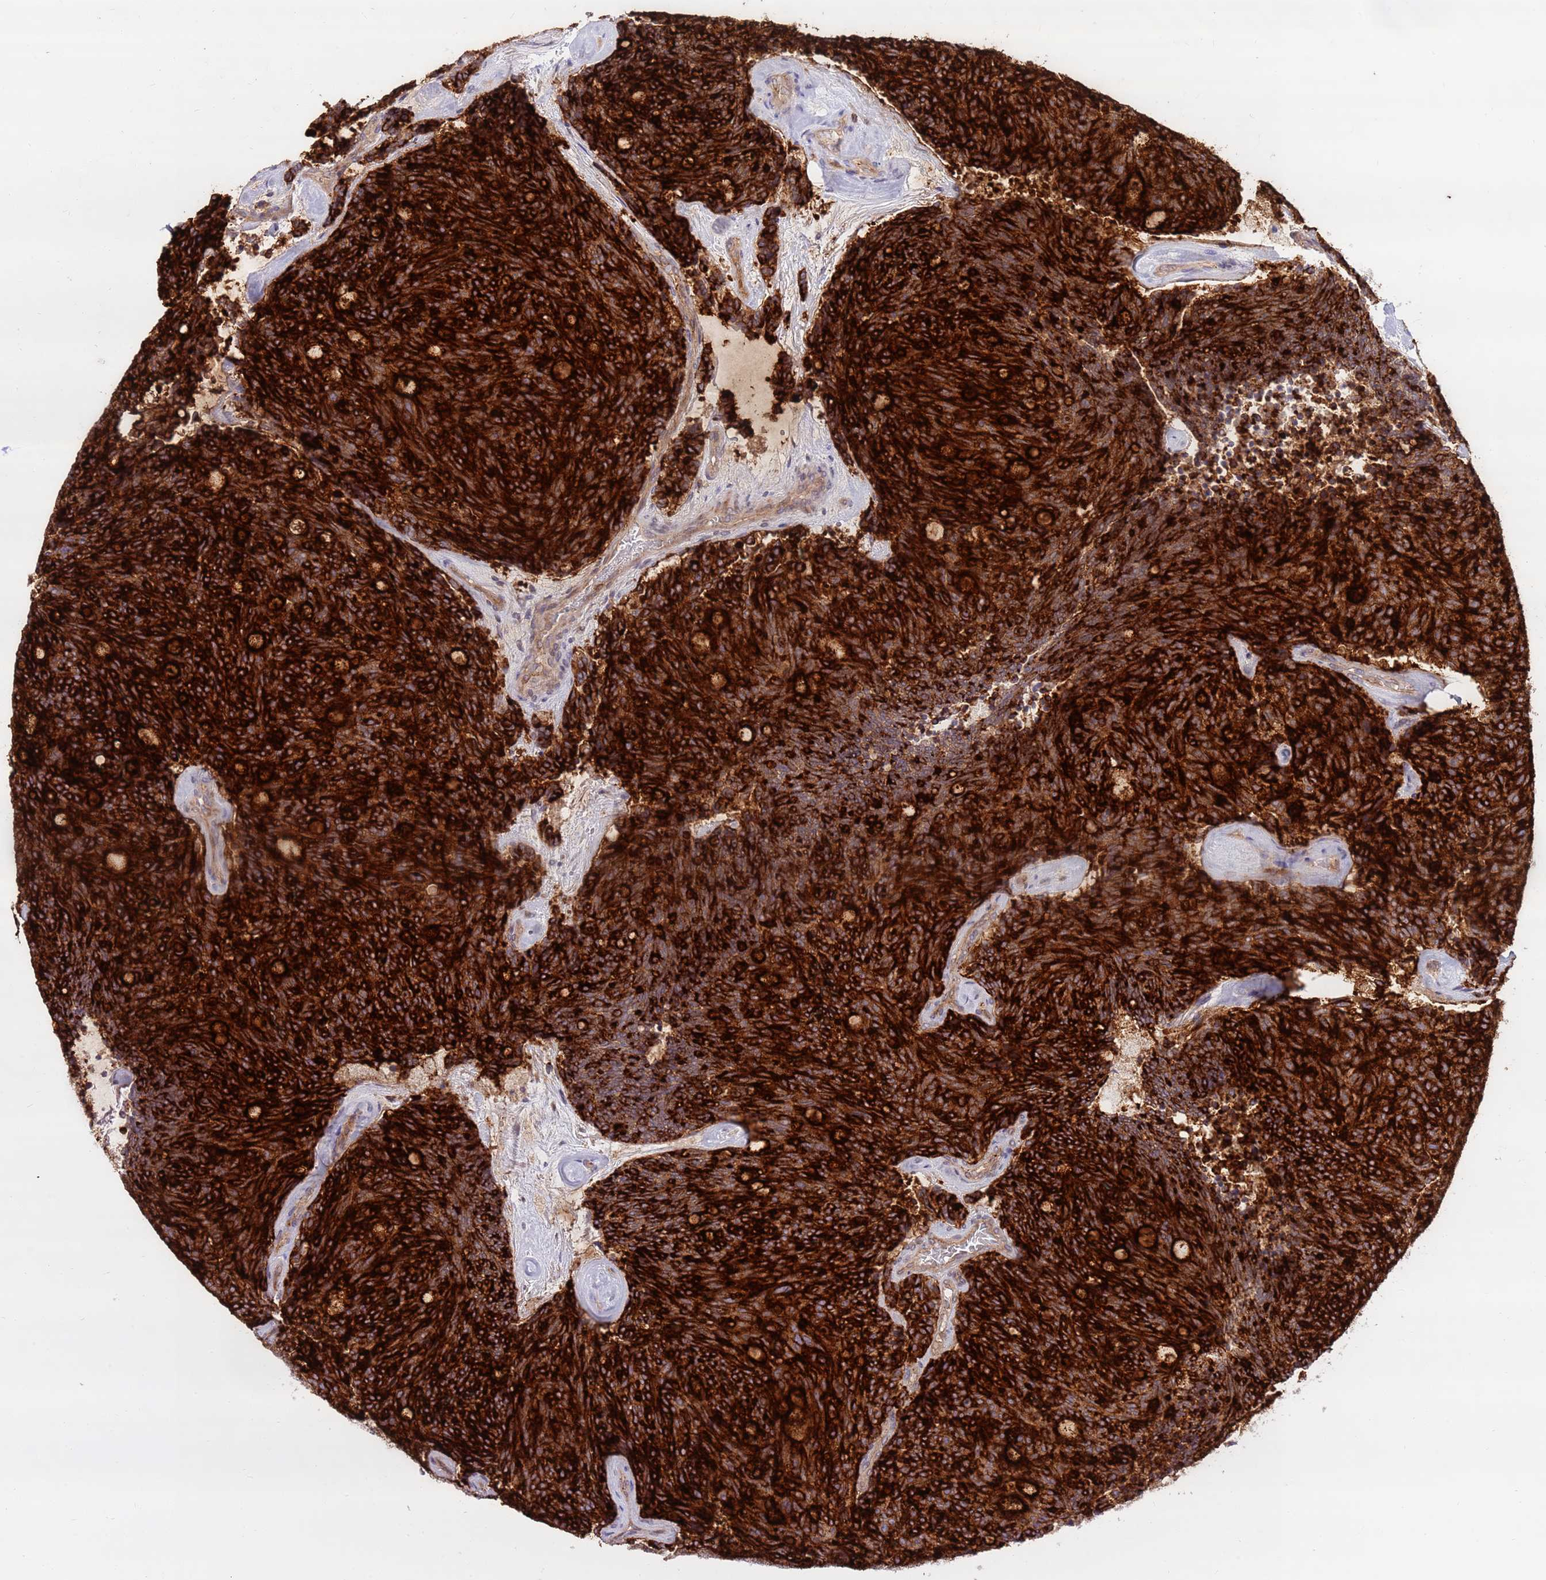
{"staining": {"intensity": "strong", "quantity": ">75%", "location": "cytoplasmic/membranous"}, "tissue": "carcinoid", "cell_type": "Tumor cells", "image_type": "cancer", "snomed": [{"axis": "morphology", "description": "Carcinoid, malignant, NOS"}, {"axis": "topography", "description": "Pancreas"}], "caption": "Immunohistochemical staining of malignant carcinoid exhibits high levels of strong cytoplasmic/membranous staining in approximately >75% of tumor cells. (Stains: DAB (3,3'-diaminobenzidine) in brown, nuclei in blue, Microscopy: brightfield microscopy at high magnification).", "gene": "DDX19B", "patient": {"sex": "female", "age": 54}}